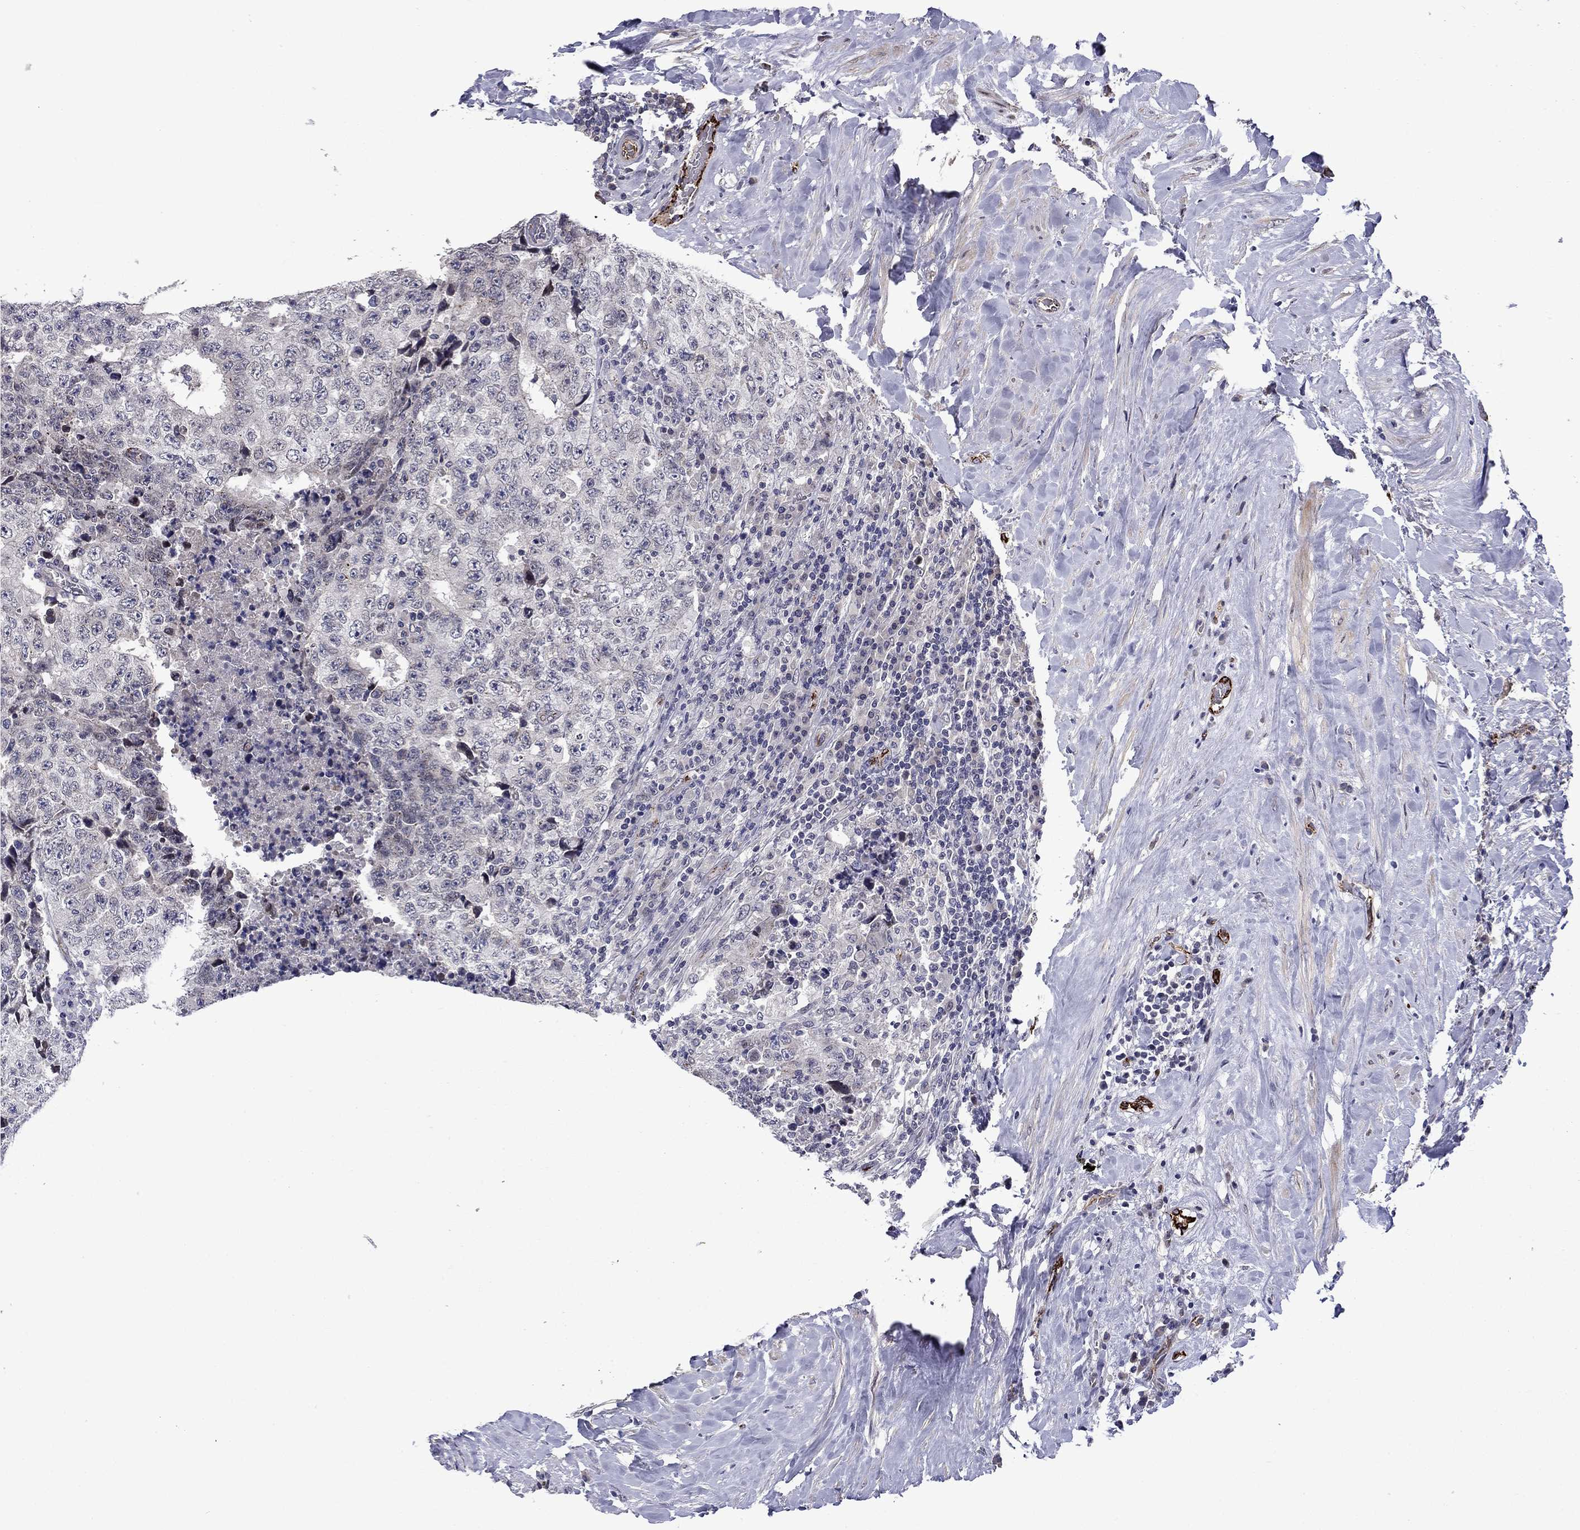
{"staining": {"intensity": "negative", "quantity": "none", "location": "none"}, "tissue": "testis cancer", "cell_type": "Tumor cells", "image_type": "cancer", "snomed": [{"axis": "morphology", "description": "Necrosis, NOS"}, {"axis": "morphology", "description": "Carcinoma, Embryonal, NOS"}, {"axis": "topography", "description": "Testis"}], "caption": "IHC of human testis cancer (embryonal carcinoma) displays no positivity in tumor cells.", "gene": "SLITRK1", "patient": {"sex": "male", "age": 19}}